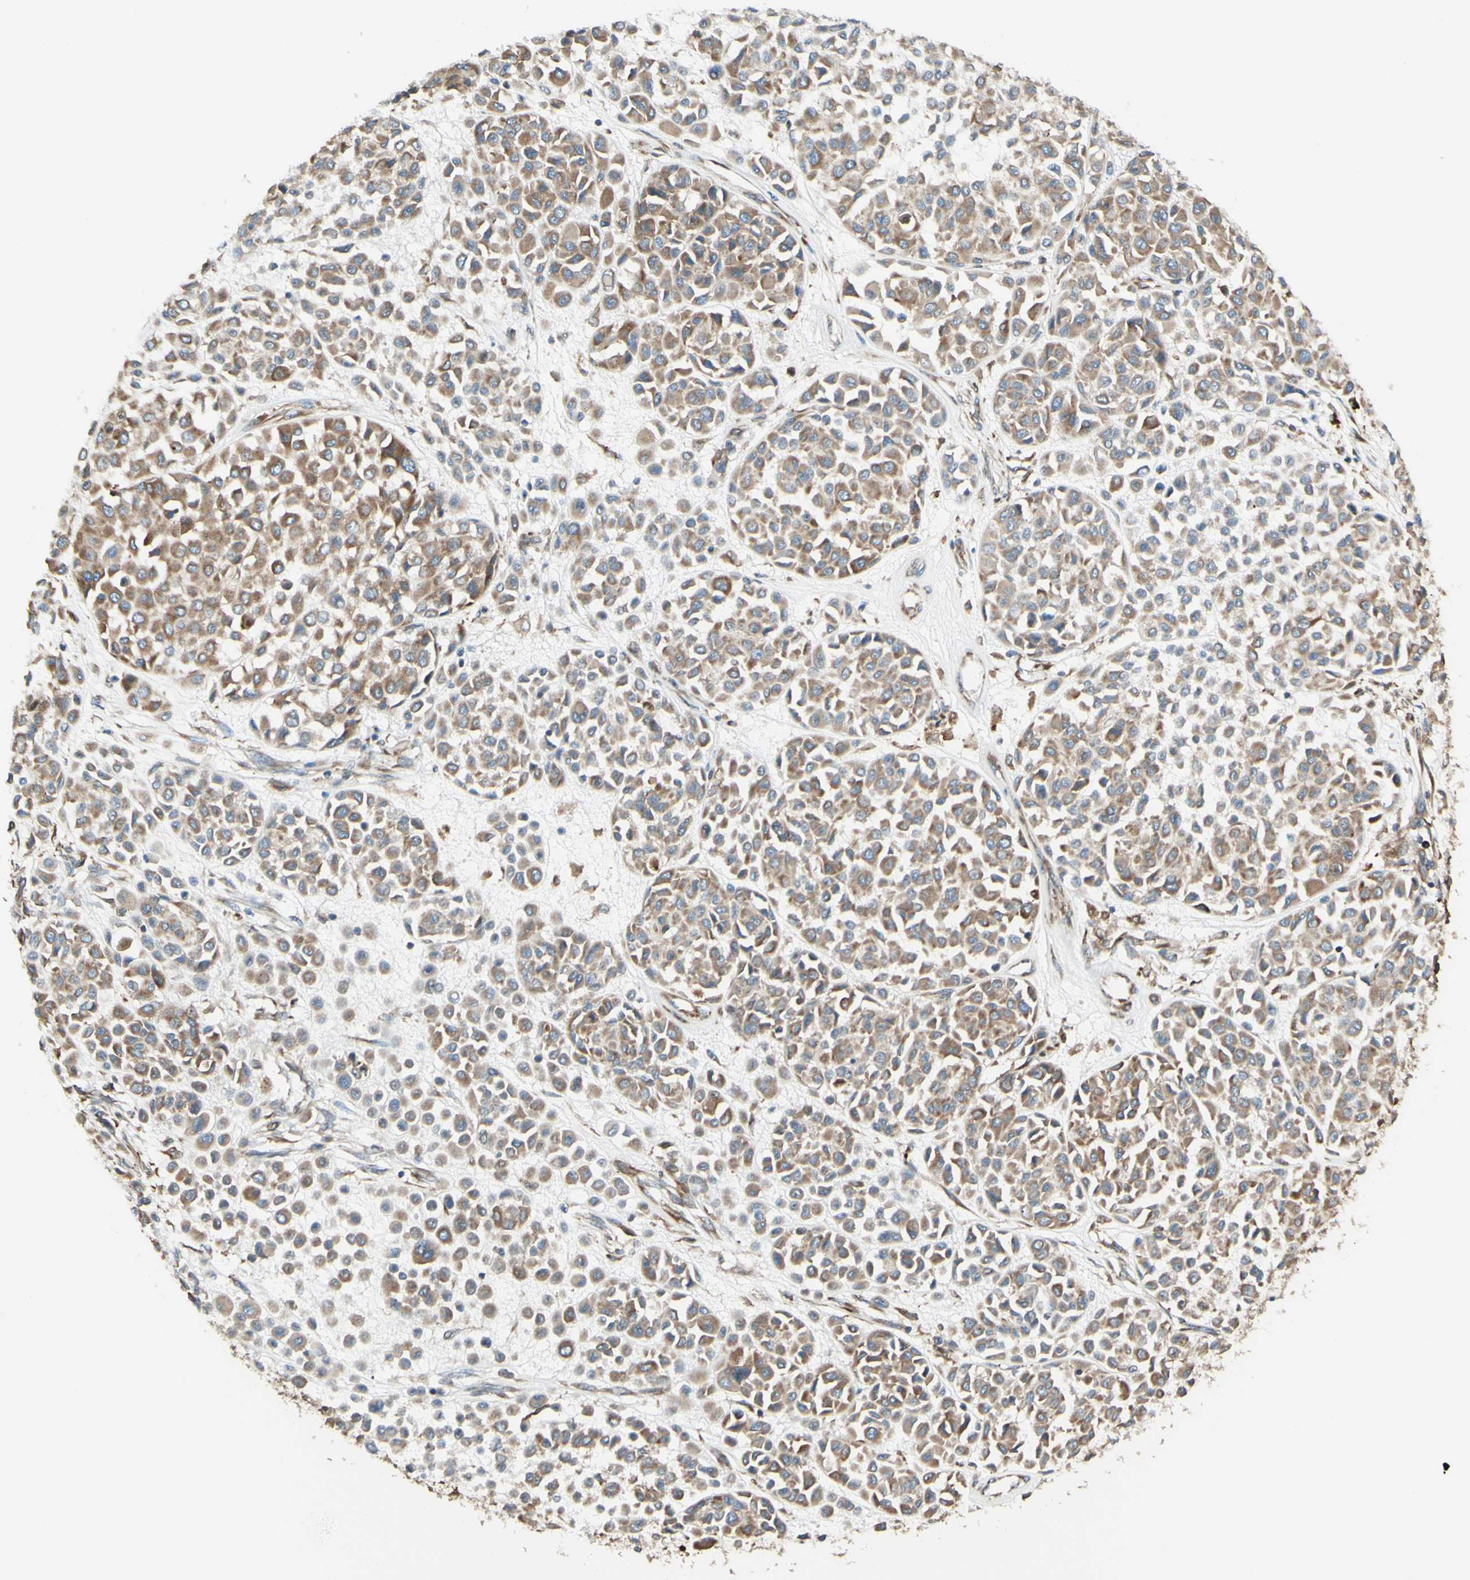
{"staining": {"intensity": "moderate", "quantity": ">75%", "location": "cytoplasmic/membranous"}, "tissue": "melanoma", "cell_type": "Tumor cells", "image_type": "cancer", "snomed": [{"axis": "morphology", "description": "Malignant melanoma, Metastatic site"}, {"axis": "topography", "description": "Soft tissue"}], "caption": "Protein positivity by immunohistochemistry (IHC) reveals moderate cytoplasmic/membranous staining in approximately >75% of tumor cells in melanoma.", "gene": "DNAJB11", "patient": {"sex": "male", "age": 41}}